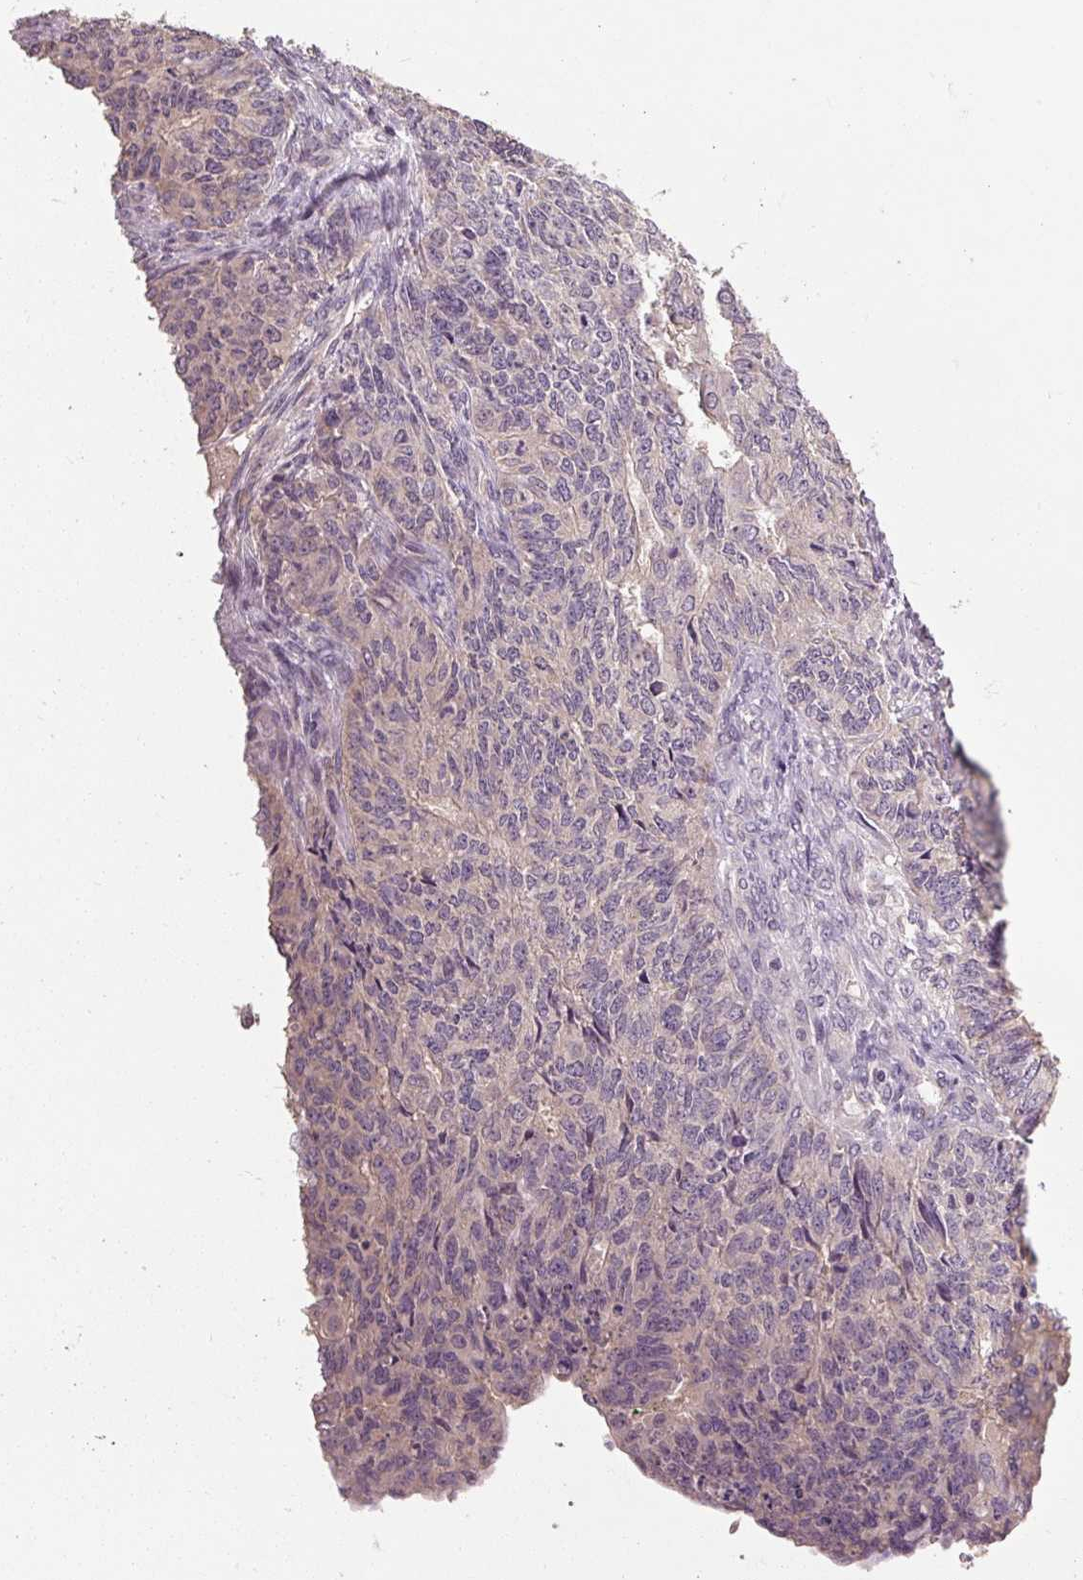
{"staining": {"intensity": "negative", "quantity": "none", "location": "none"}, "tissue": "endometrial cancer", "cell_type": "Tumor cells", "image_type": "cancer", "snomed": [{"axis": "morphology", "description": "Adenocarcinoma, NOS"}, {"axis": "topography", "description": "Endometrium"}], "caption": "Tumor cells are negative for brown protein staining in adenocarcinoma (endometrial).", "gene": "CFAP65", "patient": {"sex": "female", "age": 32}}